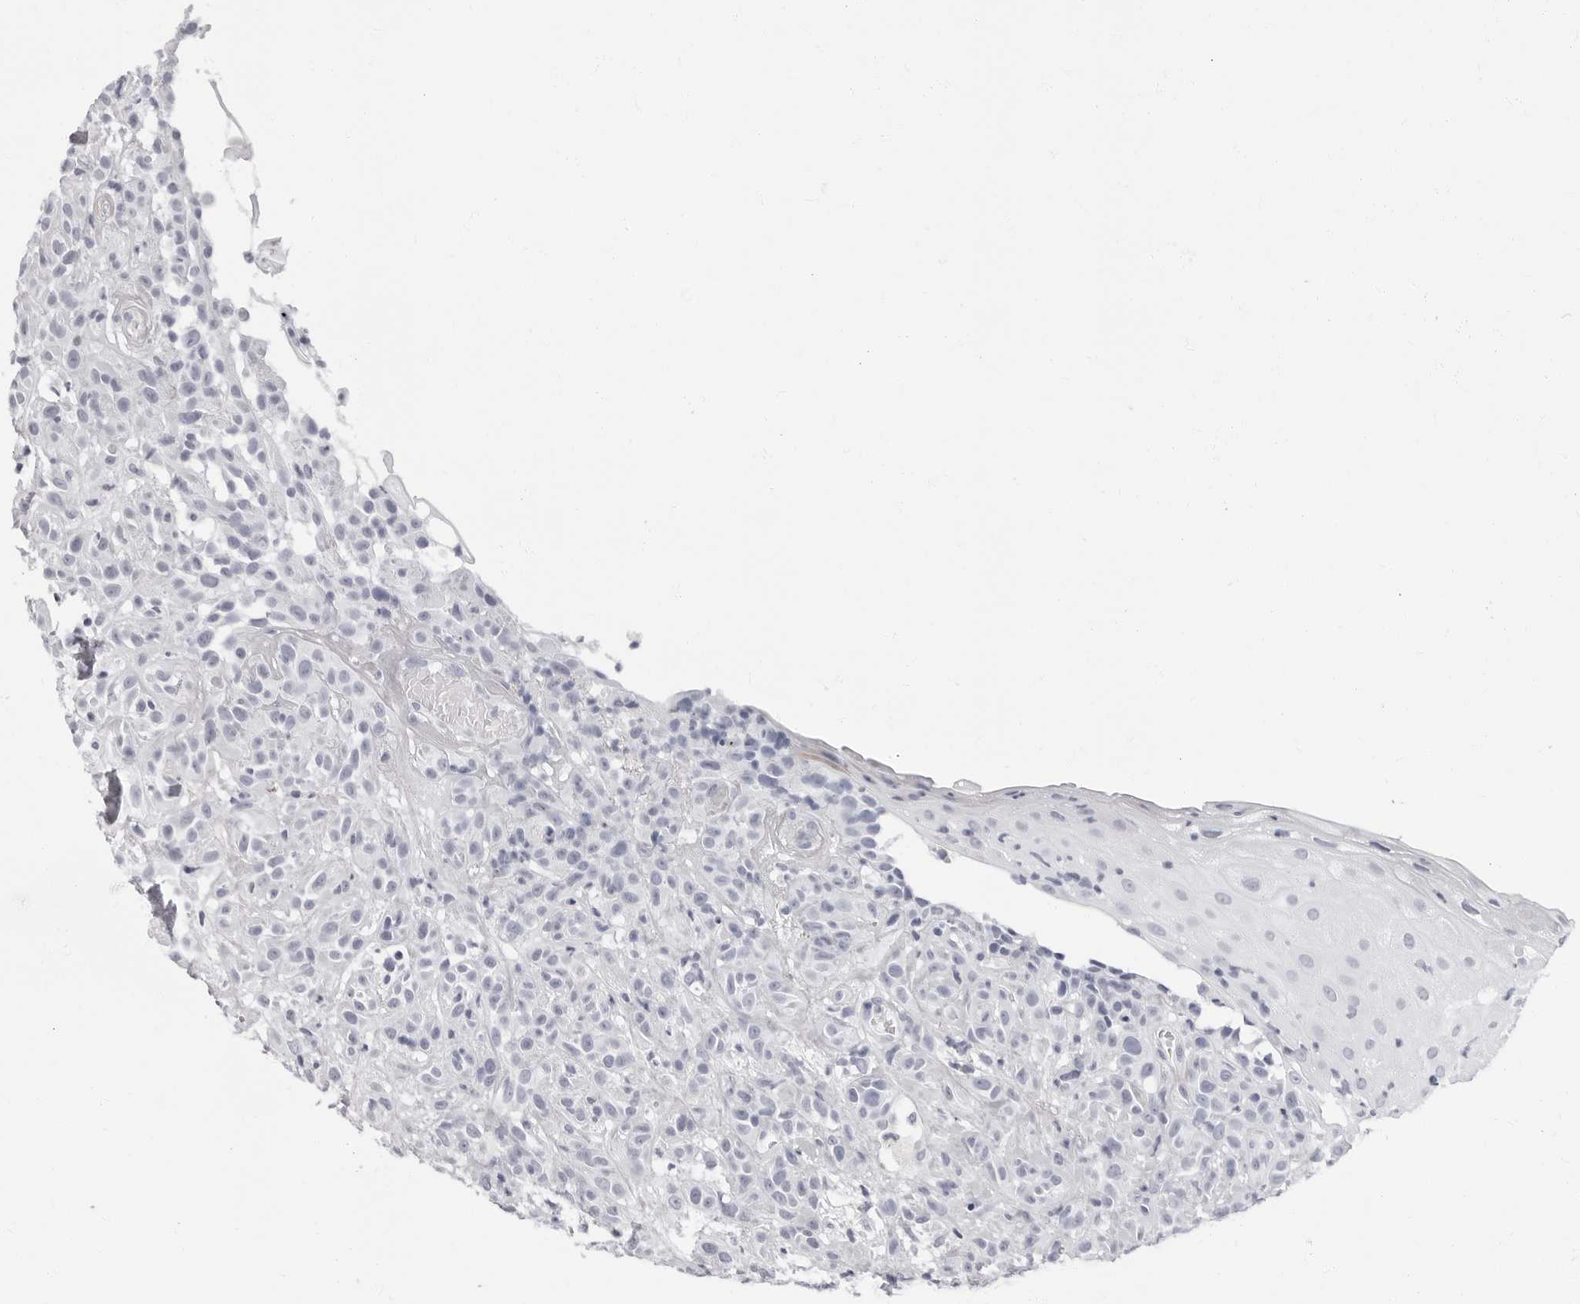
{"staining": {"intensity": "negative", "quantity": "none", "location": "none"}, "tissue": "head and neck cancer", "cell_type": "Tumor cells", "image_type": "cancer", "snomed": [{"axis": "morphology", "description": "Normal tissue, NOS"}, {"axis": "morphology", "description": "Squamous cell carcinoma, NOS"}, {"axis": "topography", "description": "Cartilage tissue"}, {"axis": "topography", "description": "Head-Neck"}], "caption": "Human head and neck cancer stained for a protein using immunohistochemistry reveals no expression in tumor cells.", "gene": "ERICH3", "patient": {"sex": "male", "age": 62}}